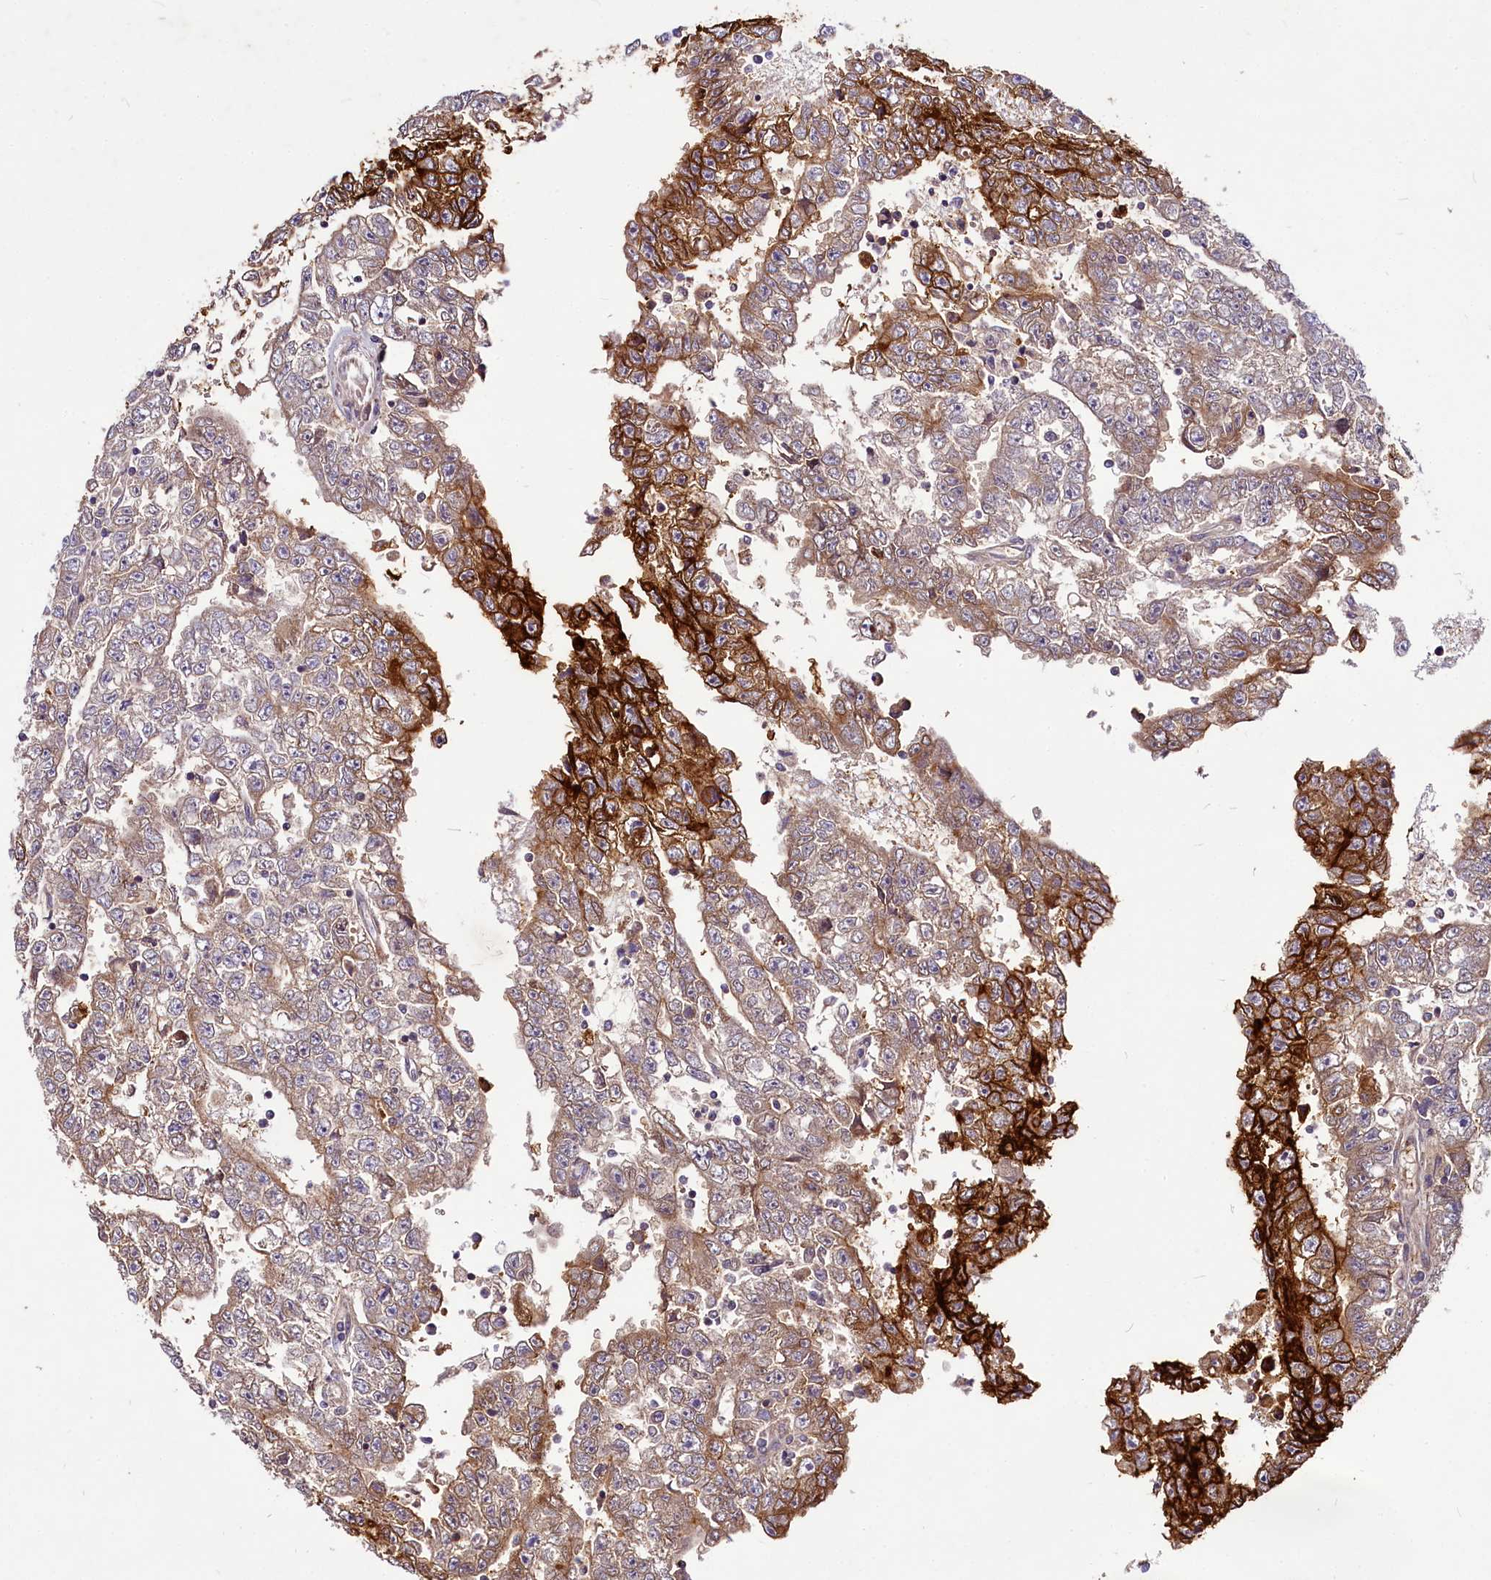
{"staining": {"intensity": "strong", "quantity": "25%-75%", "location": "cytoplasmic/membranous"}, "tissue": "testis cancer", "cell_type": "Tumor cells", "image_type": "cancer", "snomed": [{"axis": "morphology", "description": "Carcinoma, Embryonal, NOS"}, {"axis": "topography", "description": "Testis"}], "caption": "Immunohistochemistry (IHC) (DAB (3,3'-diaminobenzidine)) staining of human testis cancer reveals strong cytoplasmic/membranous protein positivity in approximately 25%-75% of tumor cells. The staining was performed using DAB to visualize the protein expression in brown, while the nuclei were stained in blue with hematoxylin (Magnification: 20x).", "gene": "C11orf86", "patient": {"sex": "male", "age": 25}}